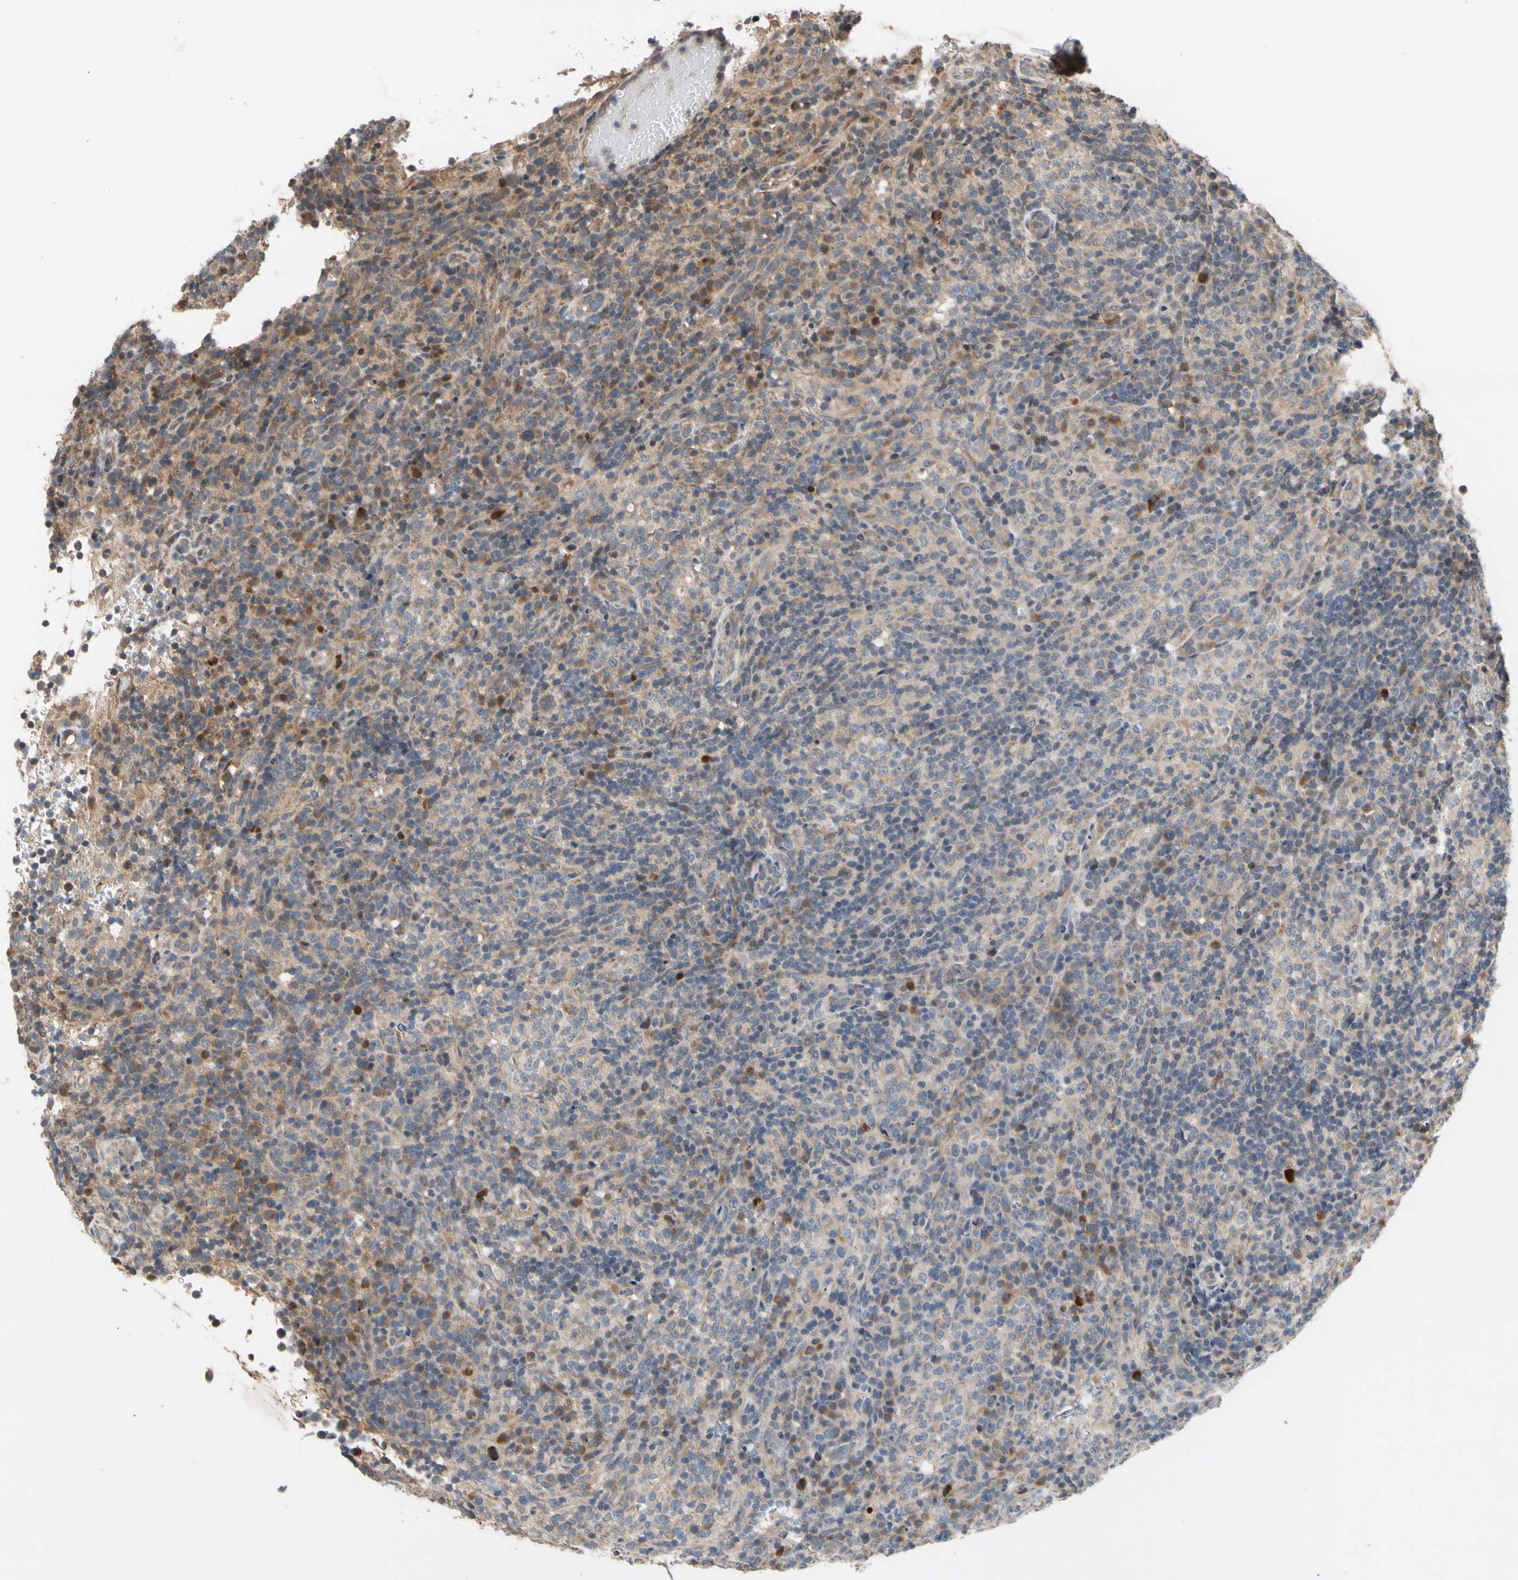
{"staining": {"intensity": "weak", "quantity": ">75%", "location": "cytoplasmic/membranous"}, "tissue": "lymphoma", "cell_type": "Tumor cells", "image_type": "cancer", "snomed": [{"axis": "morphology", "description": "Malignant lymphoma, non-Hodgkin's type, High grade"}, {"axis": "topography", "description": "Lymph node"}], "caption": "IHC of human high-grade malignant lymphoma, non-Hodgkin's type exhibits low levels of weak cytoplasmic/membranous positivity in about >75% of tumor cells. The protein of interest is shown in brown color, while the nuclei are stained blue.", "gene": "PARD6A", "patient": {"sex": "female", "age": 76}}